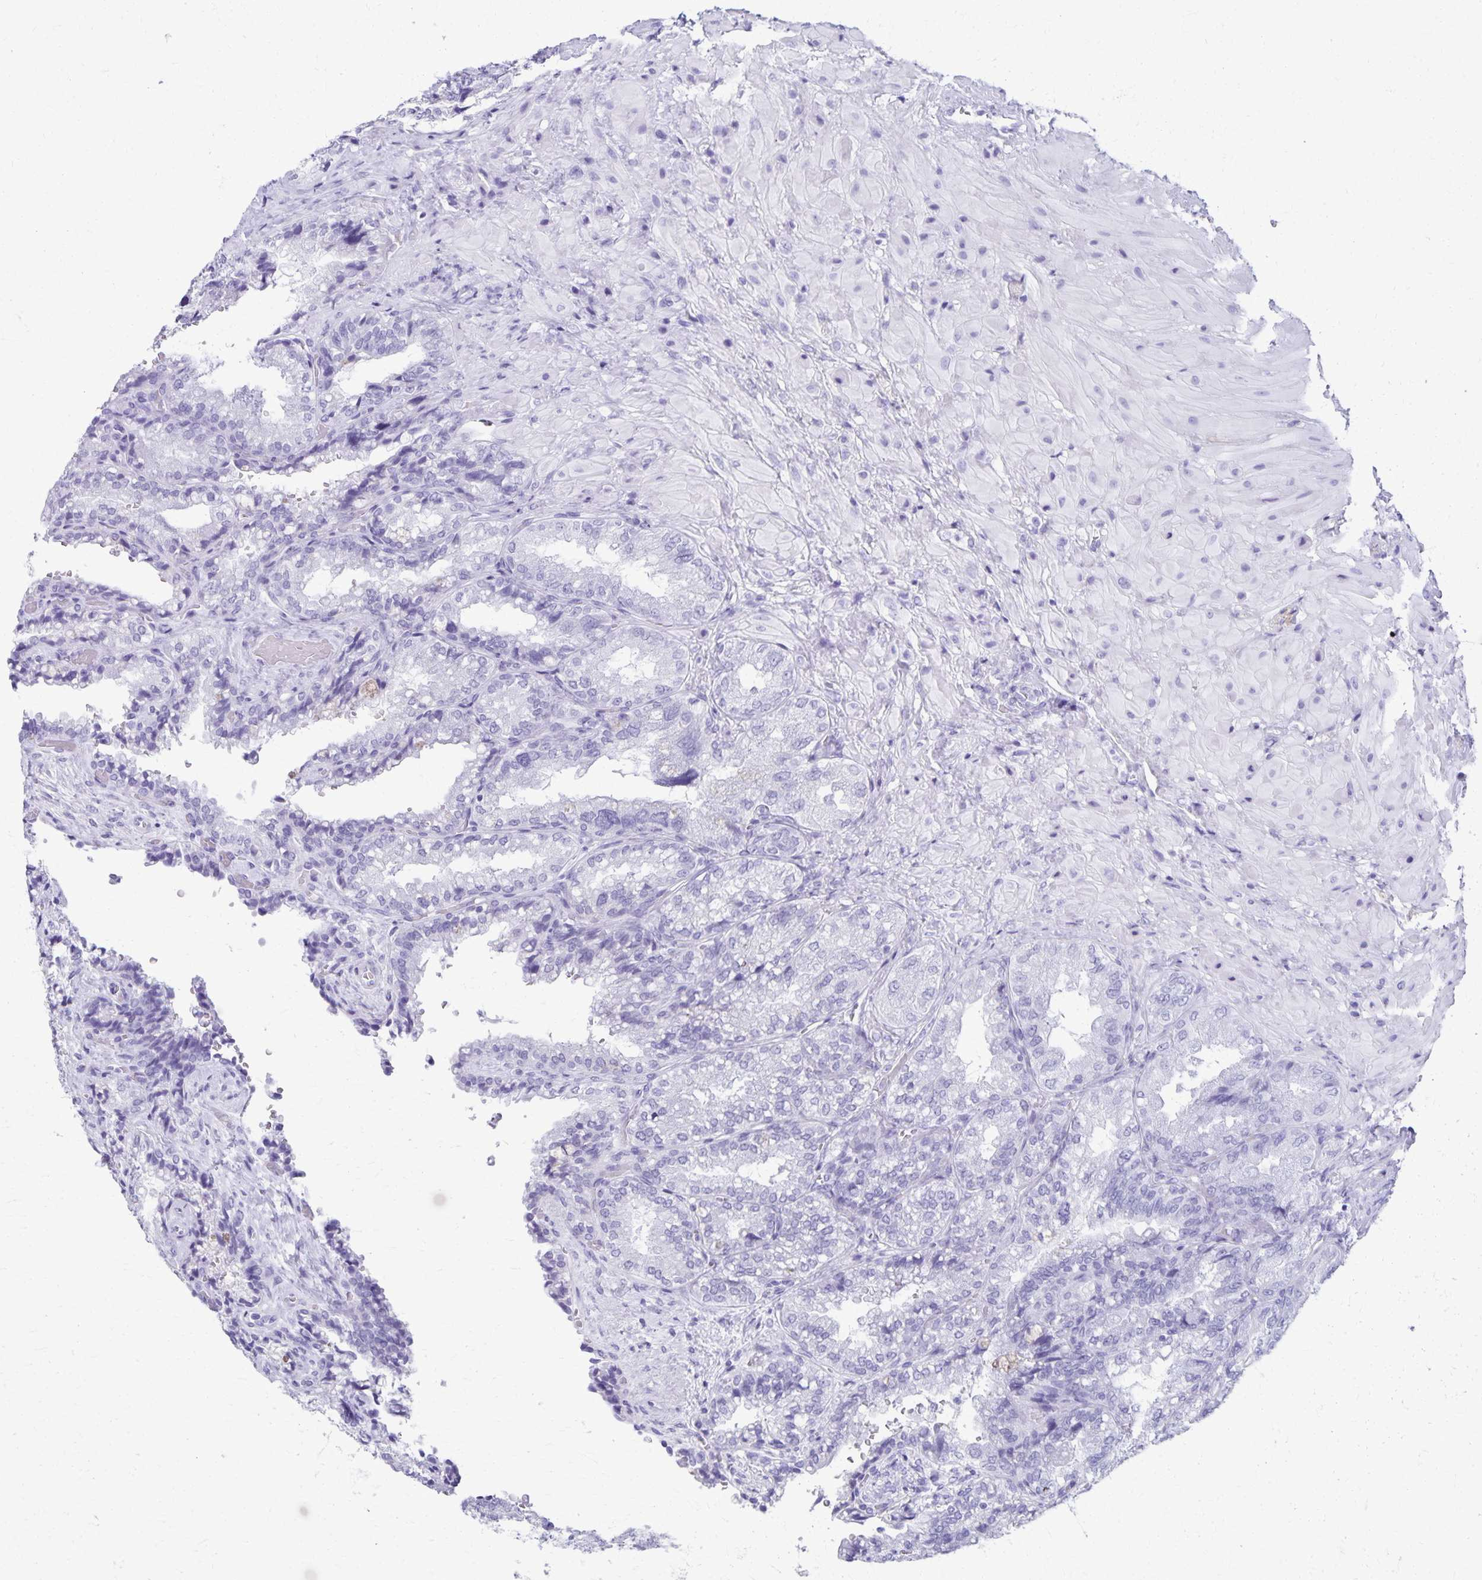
{"staining": {"intensity": "negative", "quantity": "none", "location": "none"}, "tissue": "seminal vesicle", "cell_type": "Glandular cells", "image_type": "normal", "snomed": [{"axis": "morphology", "description": "Normal tissue, NOS"}, {"axis": "topography", "description": "Seminal veicle"}], "caption": "IHC micrograph of normal seminal vesicle: human seminal vesicle stained with DAB (3,3'-diaminobenzidine) exhibits no significant protein staining in glandular cells. (DAB (3,3'-diaminobenzidine) immunohistochemistry visualized using brightfield microscopy, high magnification).", "gene": "DEFA5", "patient": {"sex": "male", "age": 57}}